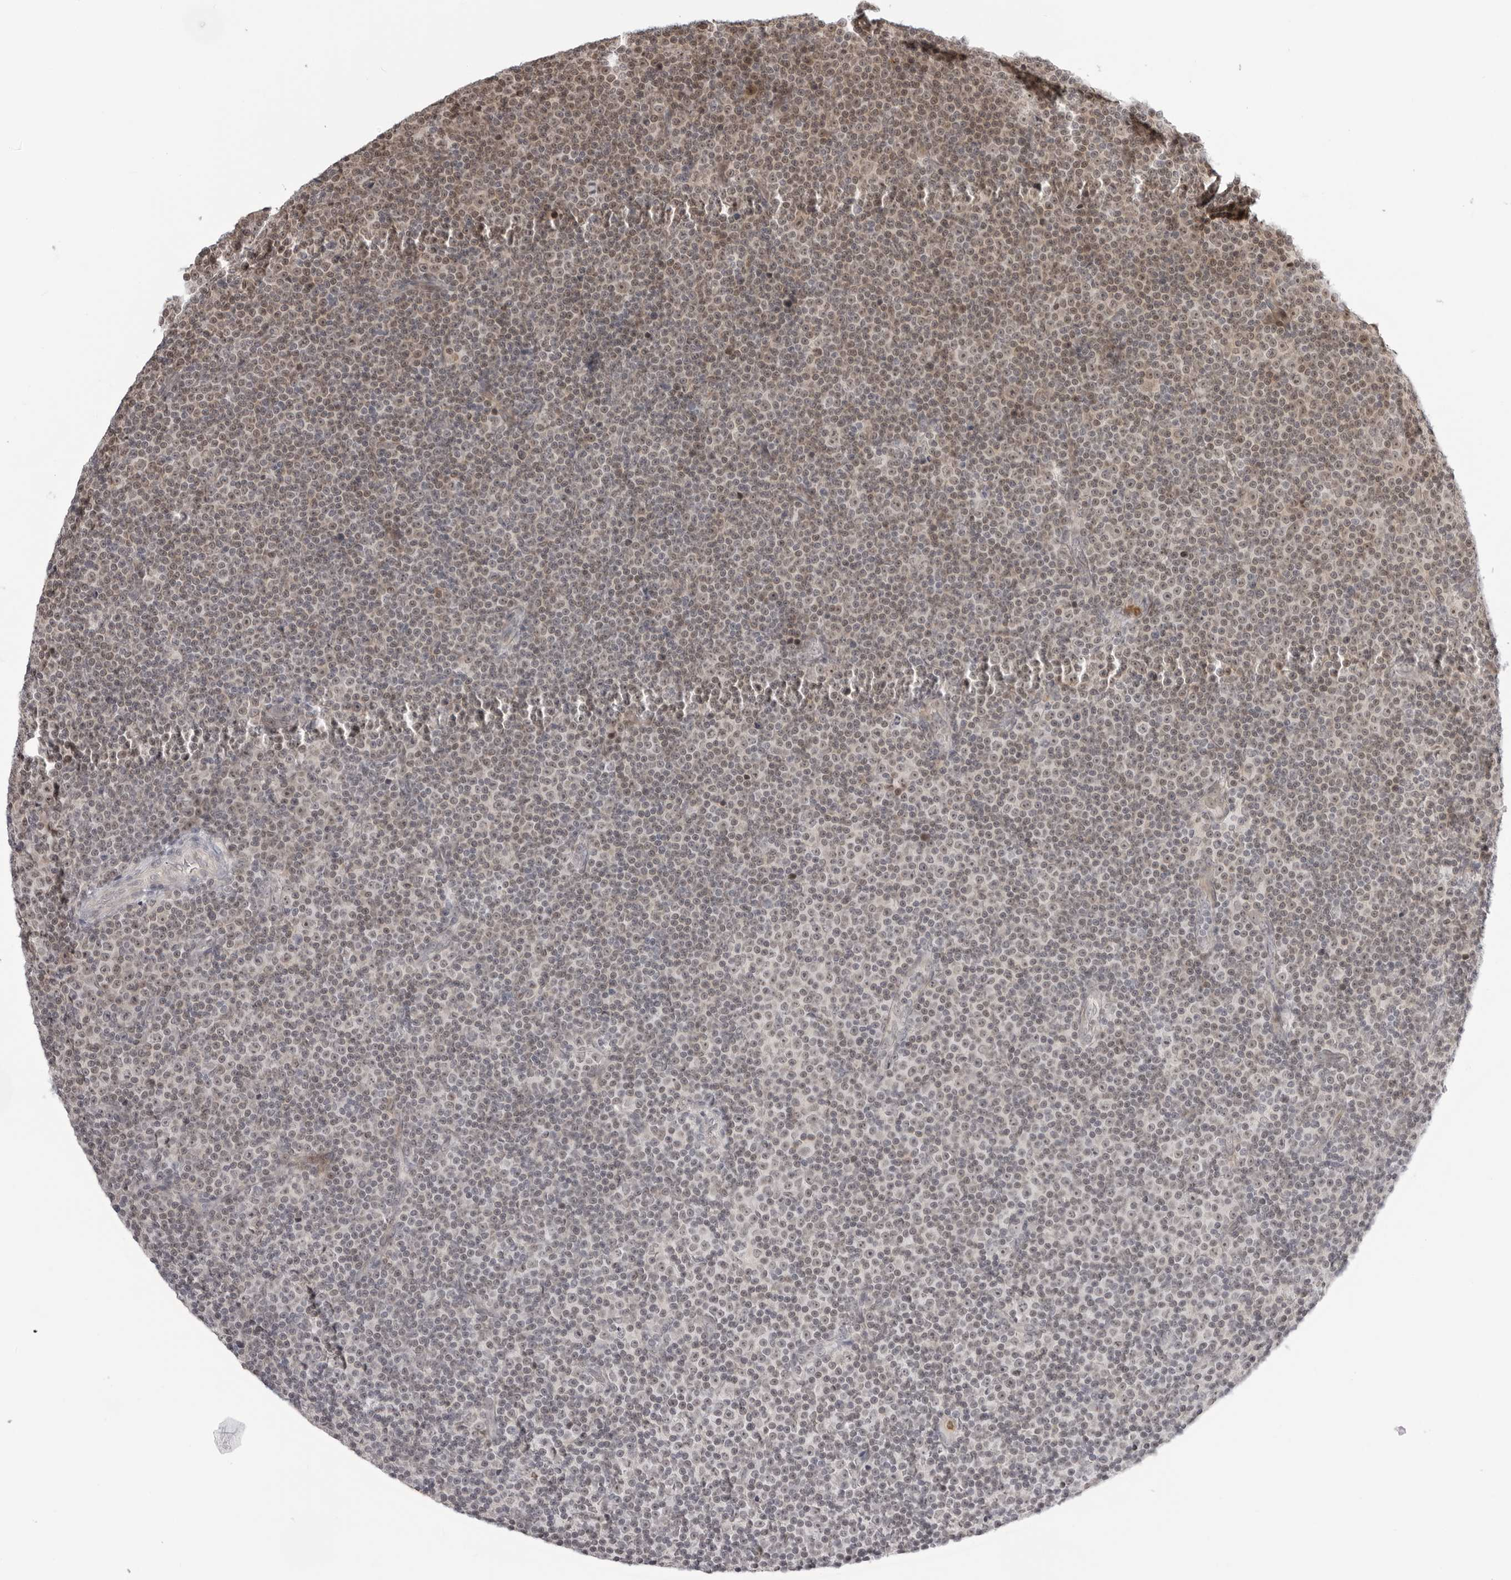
{"staining": {"intensity": "negative", "quantity": "none", "location": "none"}, "tissue": "lymphoma", "cell_type": "Tumor cells", "image_type": "cancer", "snomed": [{"axis": "morphology", "description": "Malignant lymphoma, non-Hodgkin's type, Low grade"}, {"axis": "topography", "description": "Lymph node"}], "caption": "There is no significant expression in tumor cells of malignant lymphoma, non-Hodgkin's type (low-grade). (DAB immunohistochemistry visualized using brightfield microscopy, high magnification).", "gene": "SUGCT", "patient": {"sex": "female", "age": 67}}